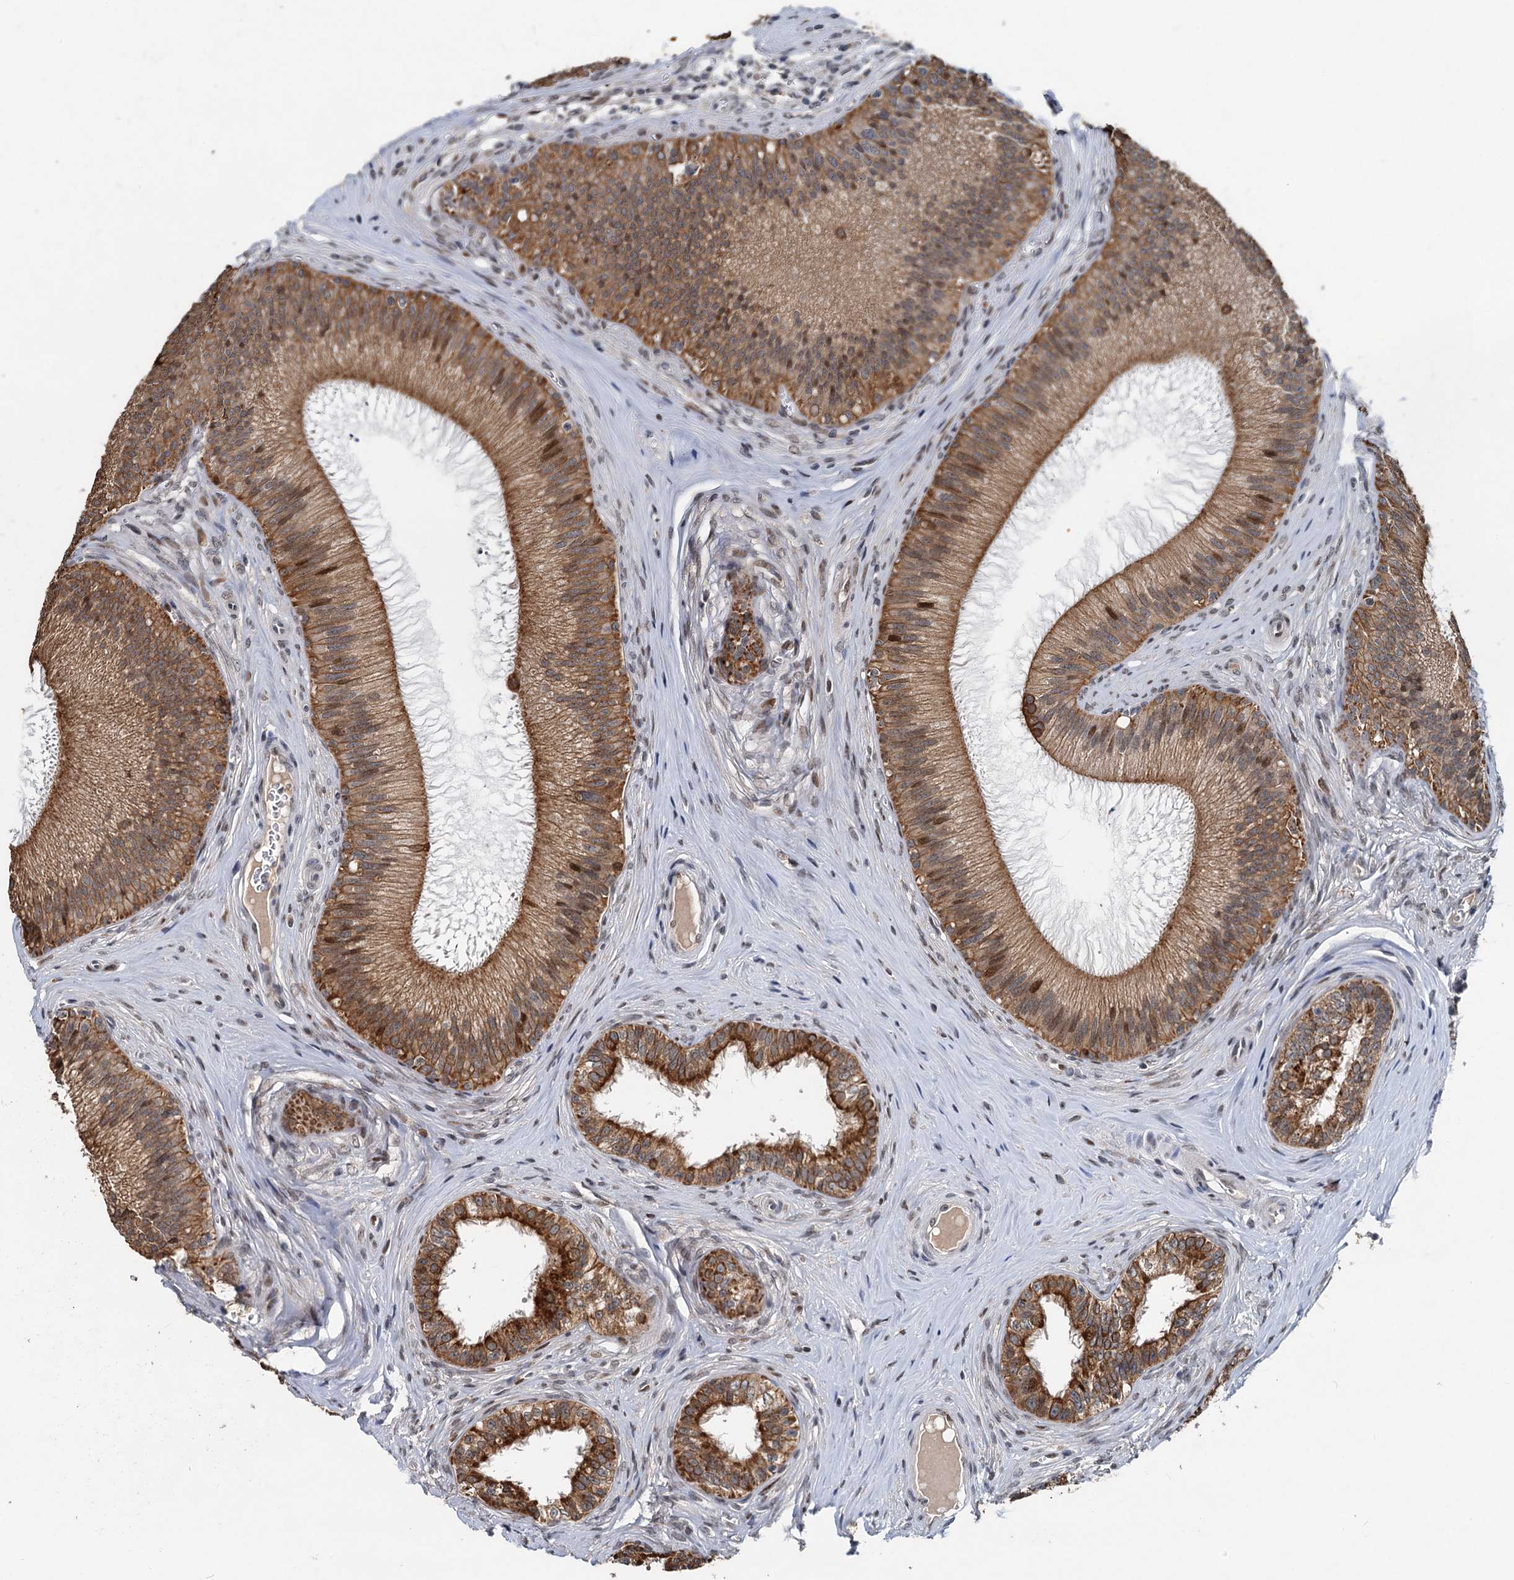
{"staining": {"intensity": "moderate", "quantity": ">75%", "location": "cytoplasmic/membranous"}, "tissue": "epididymis", "cell_type": "Glandular cells", "image_type": "normal", "snomed": [{"axis": "morphology", "description": "Normal tissue, NOS"}, {"axis": "topography", "description": "Epididymis"}], "caption": "Immunohistochemical staining of normal human epididymis reveals medium levels of moderate cytoplasmic/membranous staining in approximately >75% of glandular cells. The protein of interest is shown in brown color, while the nuclei are stained blue.", "gene": "RITA1", "patient": {"sex": "male", "age": 46}}